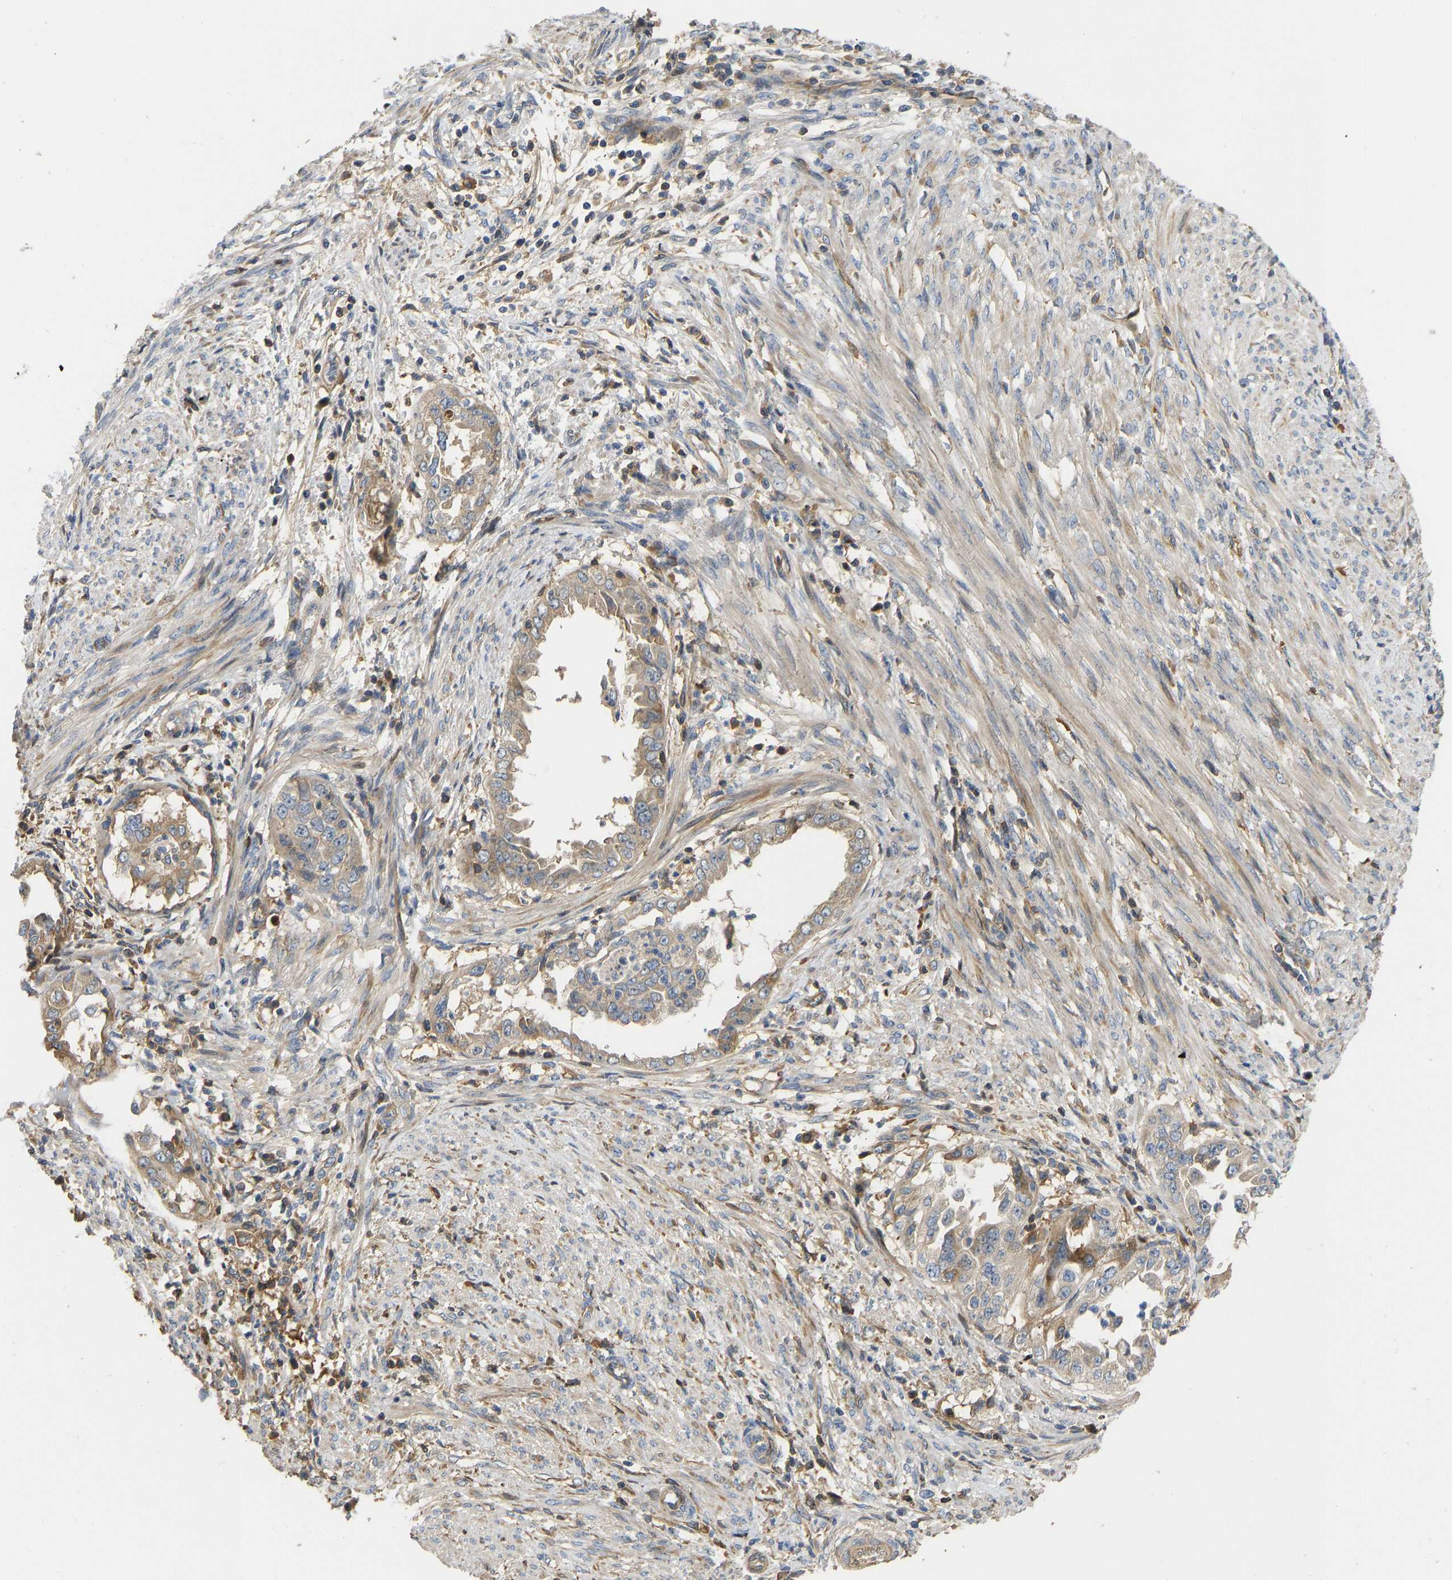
{"staining": {"intensity": "weak", "quantity": ">75%", "location": "cytoplasmic/membranous"}, "tissue": "endometrial cancer", "cell_type": "Tumor cells", "image_type": "cancer", "snomed": [{"axis": "morphology", "description": "Adenocarcinoma, NOS"}, {"axis": "topography", "description": "Endometrium"}], "caption": "Immunohistochemical staining of endometrial cancer (adenocarcinoma) displays weak cytoplasmic/membranous protein staining in about >75% of tumor cells.", "gene": "VCPKMT", "patient": {"sex": "female", "age": 85}}